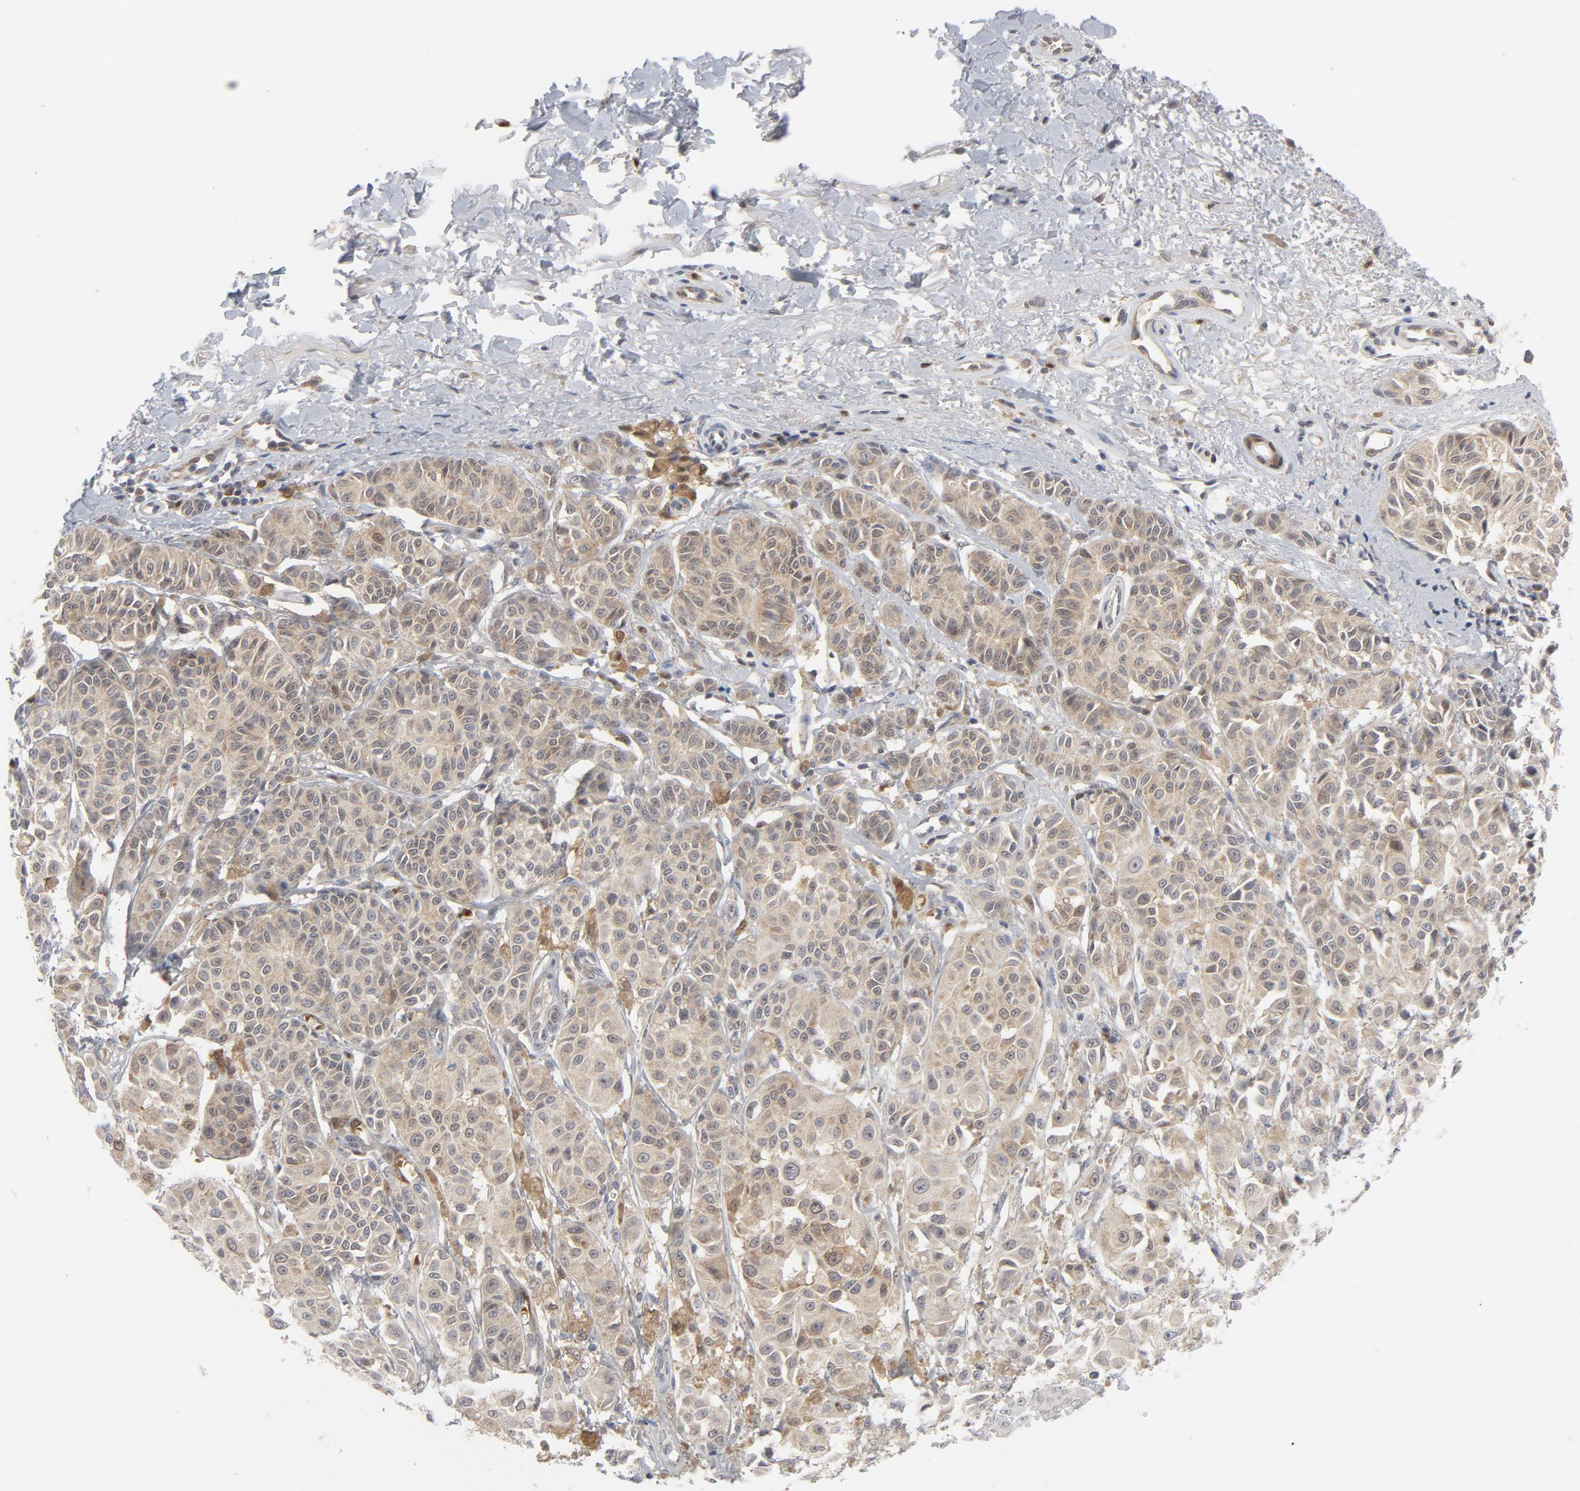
{"staining": {"intensity": "weak", "quantity": ">75%", "location": "cytoplasmic/membranous"}, "tissue": "melanoma", "cell_type": "Tumor cells", "image_type": "cancer", "snomed": [{"axis": "morphology", "description": "Malignant melanoma, NOS"}, {"axis": "topography", "description": "Skin"}], "caption": "Malignant melanoma stained for a protein (brown) demonstrates weak cytoplasmic/membranous positive expression in about >75% of tumor cells.", "gene": "PRDX1", "patient": {"sex": "male", "age": 76}}